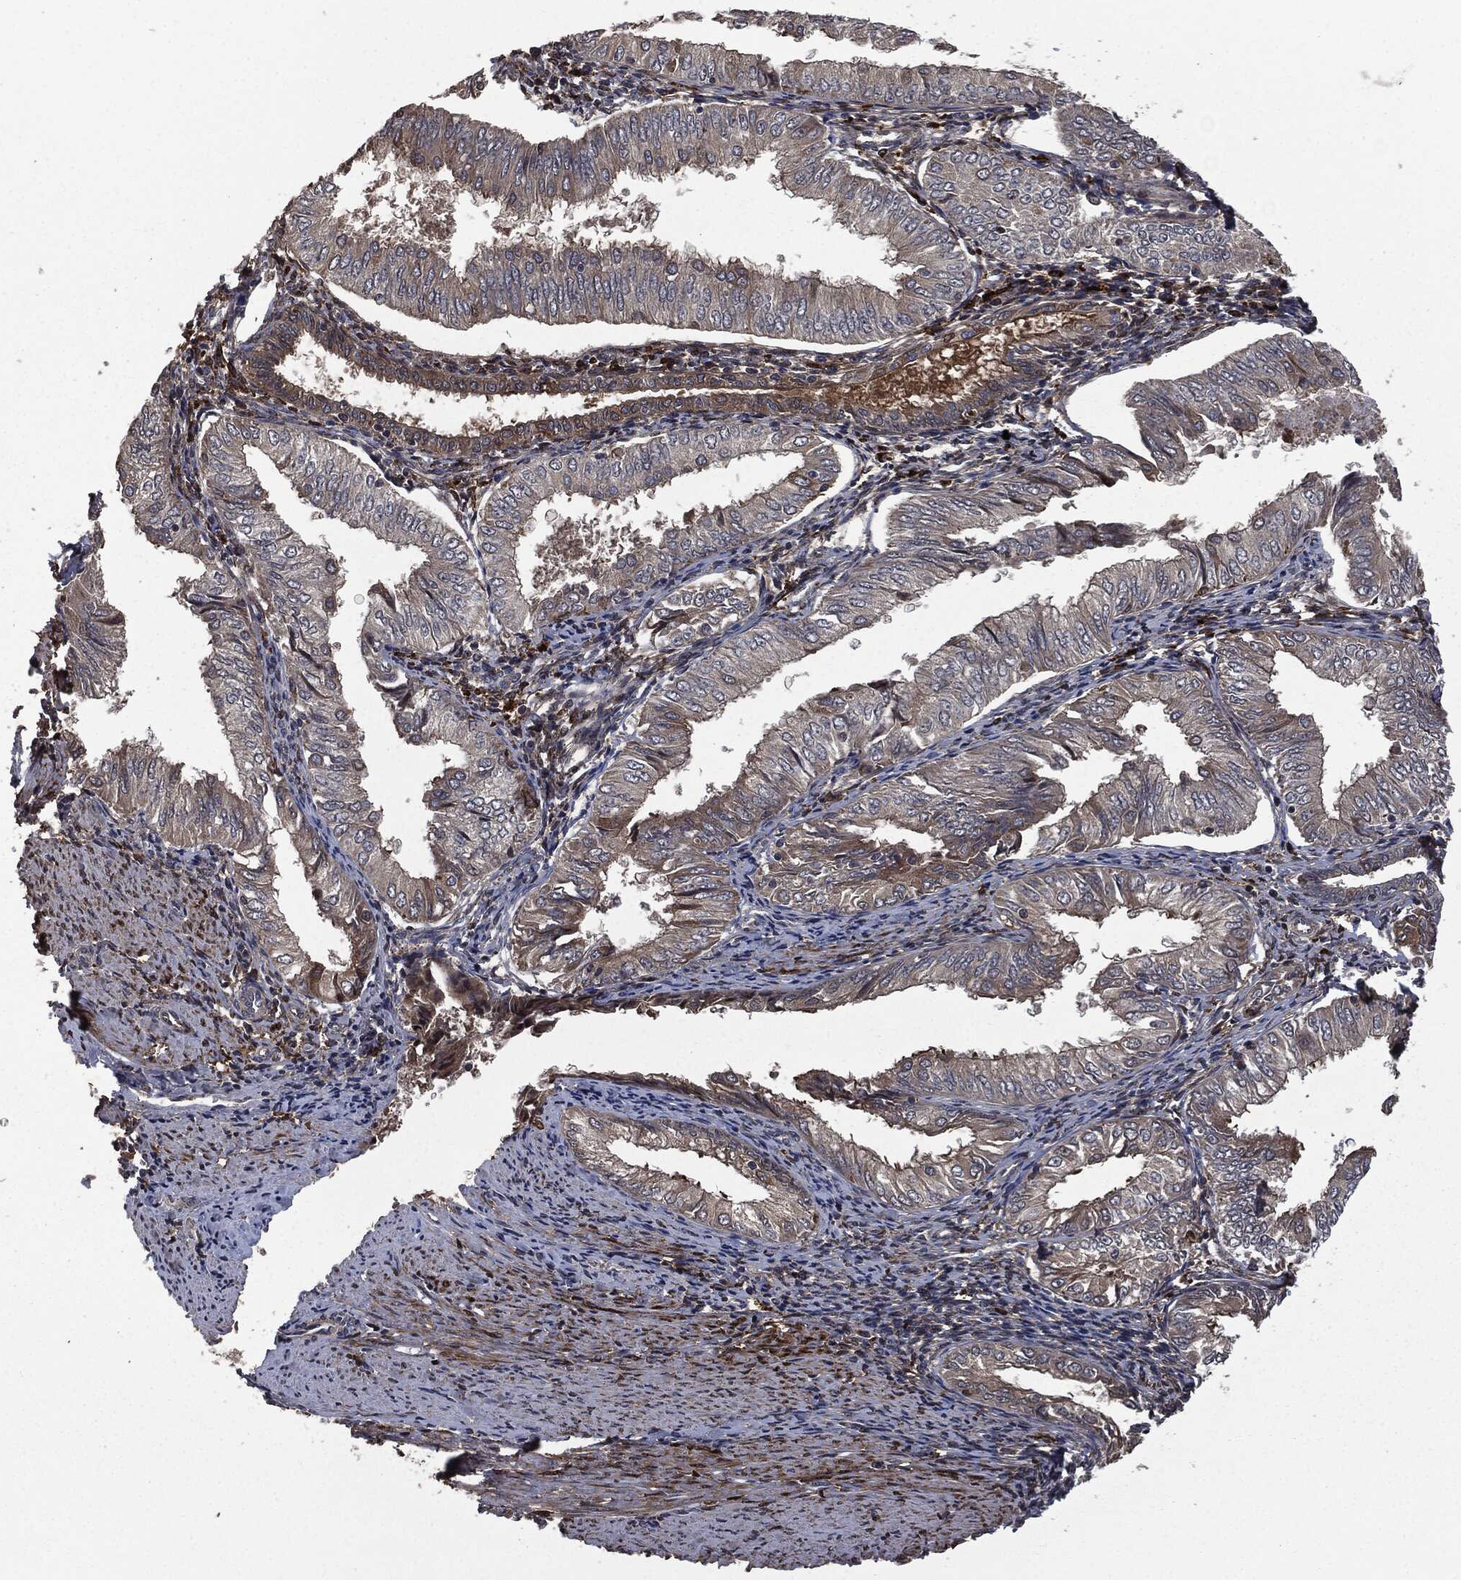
{"staining": {"intensity": "moderate", "quantity": "<25%", "location": "cytoplasmic/membranous"}, "tissue": "endometrial cancer", "cell_type": "Tumor cells", "image_type": "cancer", "snomed": [{"axis": "morphology", "description": "Adenocarcinoma, NOS"}, {"axis": "topography", "description": "Endometrium"}], "caption": "Immunohistochemistry histopathology image of human endometrial cancer (adenocarcinoma) stained for a protein (brown), which reveals low levels of moderate cytoplasmic/membranous staining in about <25% of tumor cells.", "gene": "CRABP2", "patient": {"sex": "female", "age": 53}}